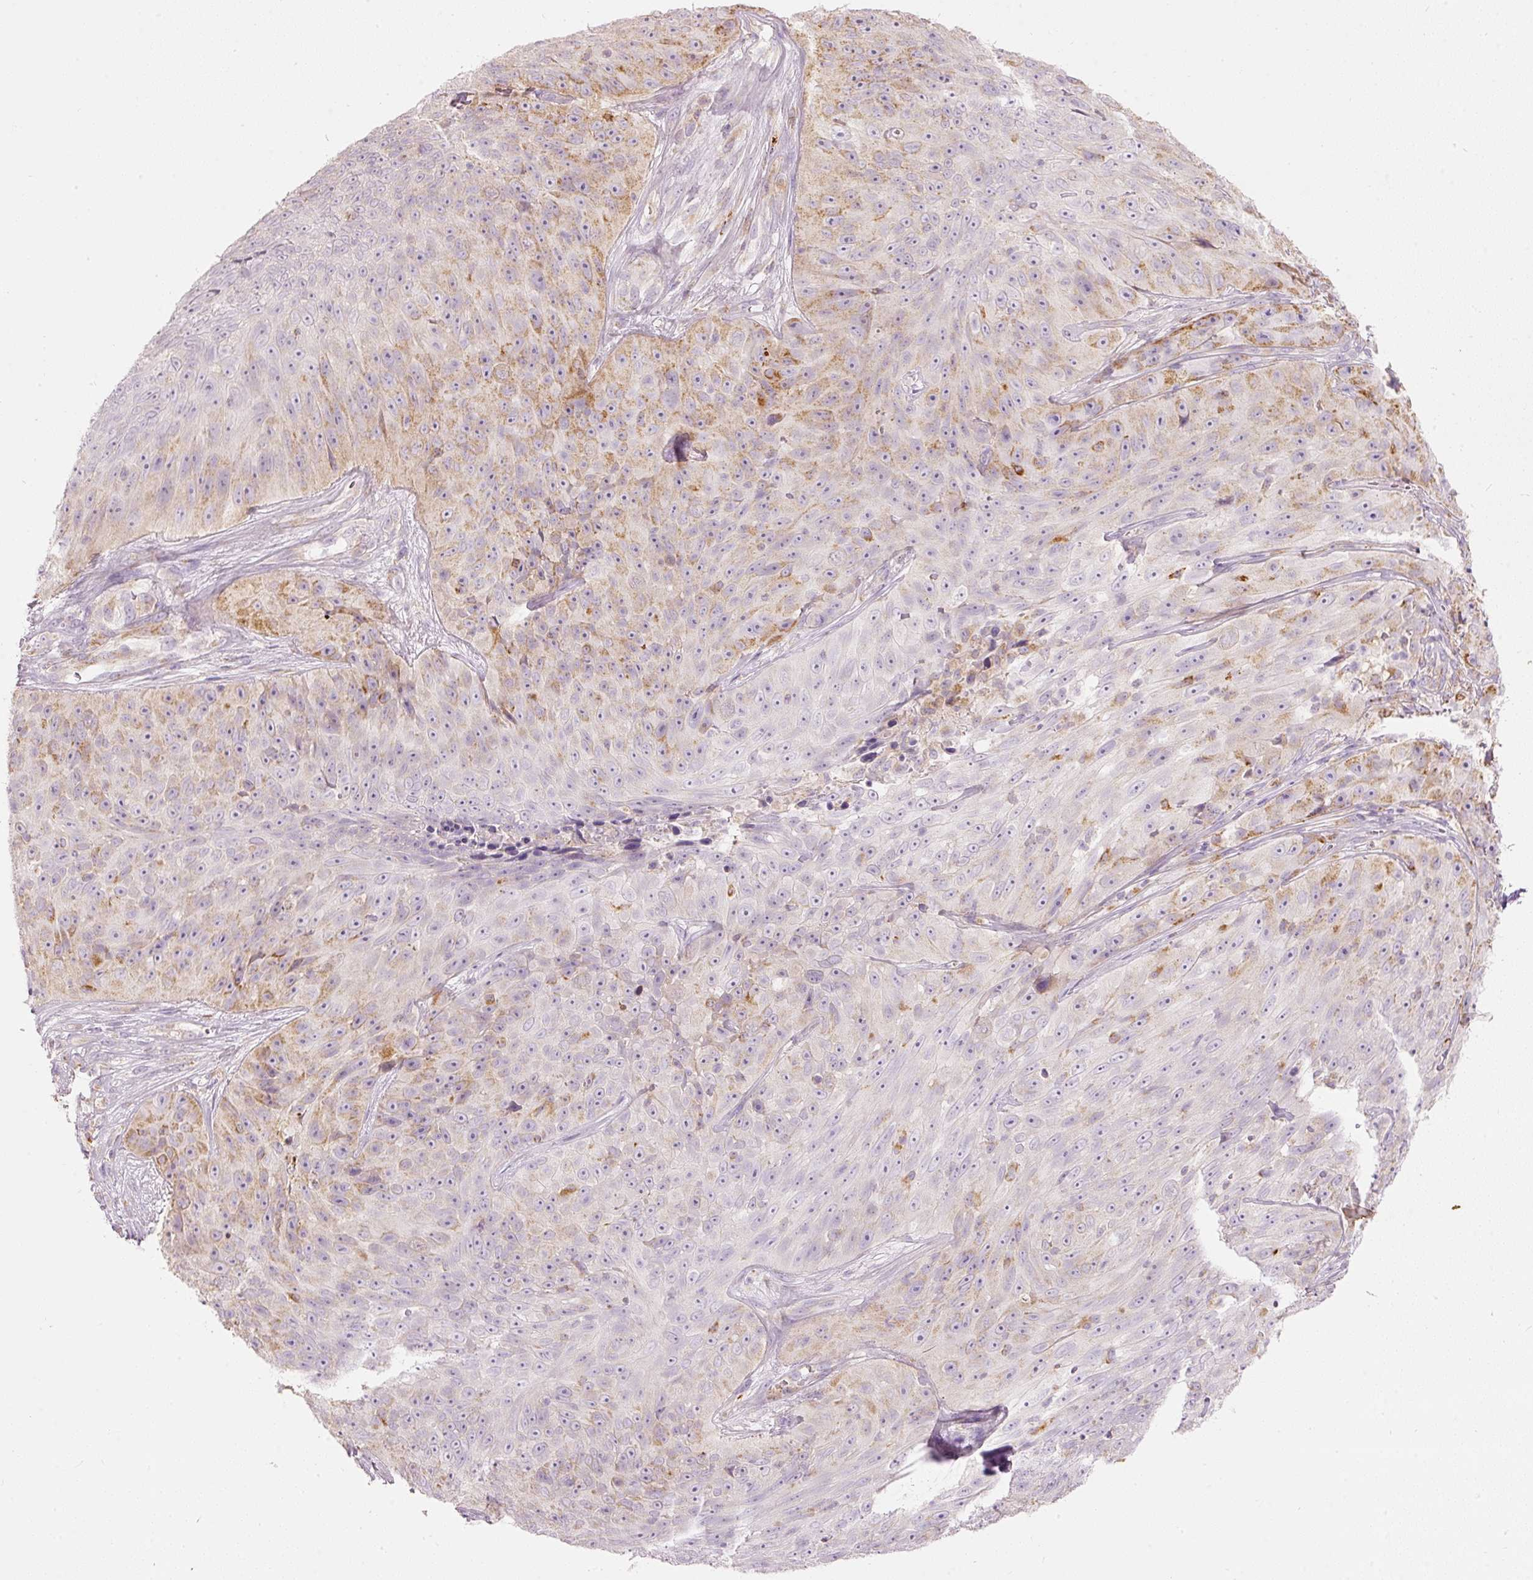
{"staining": {"intensity": "moderate", "quantity": "25%-75%", "location": "cytoplasmic/membranous"}, "tissue": "skin cancer", "cell_type": "Tumor cells", "image_type": "cancer", "snomed": [{"axis": "morphology", "description": "Squamous cell carcinoma, NOS"}, {"axis": "topography", "description": "Skin"}], "caption": "DAB immunohistochemical staining of skin cancer (squamous cell carcinoma) displays moderate cytoplasmic/membranous protein positivity in about 25%-75% of tumor cells.", "gene": "MTHFD2", "patient": {"sex": "female", "age": 87}}